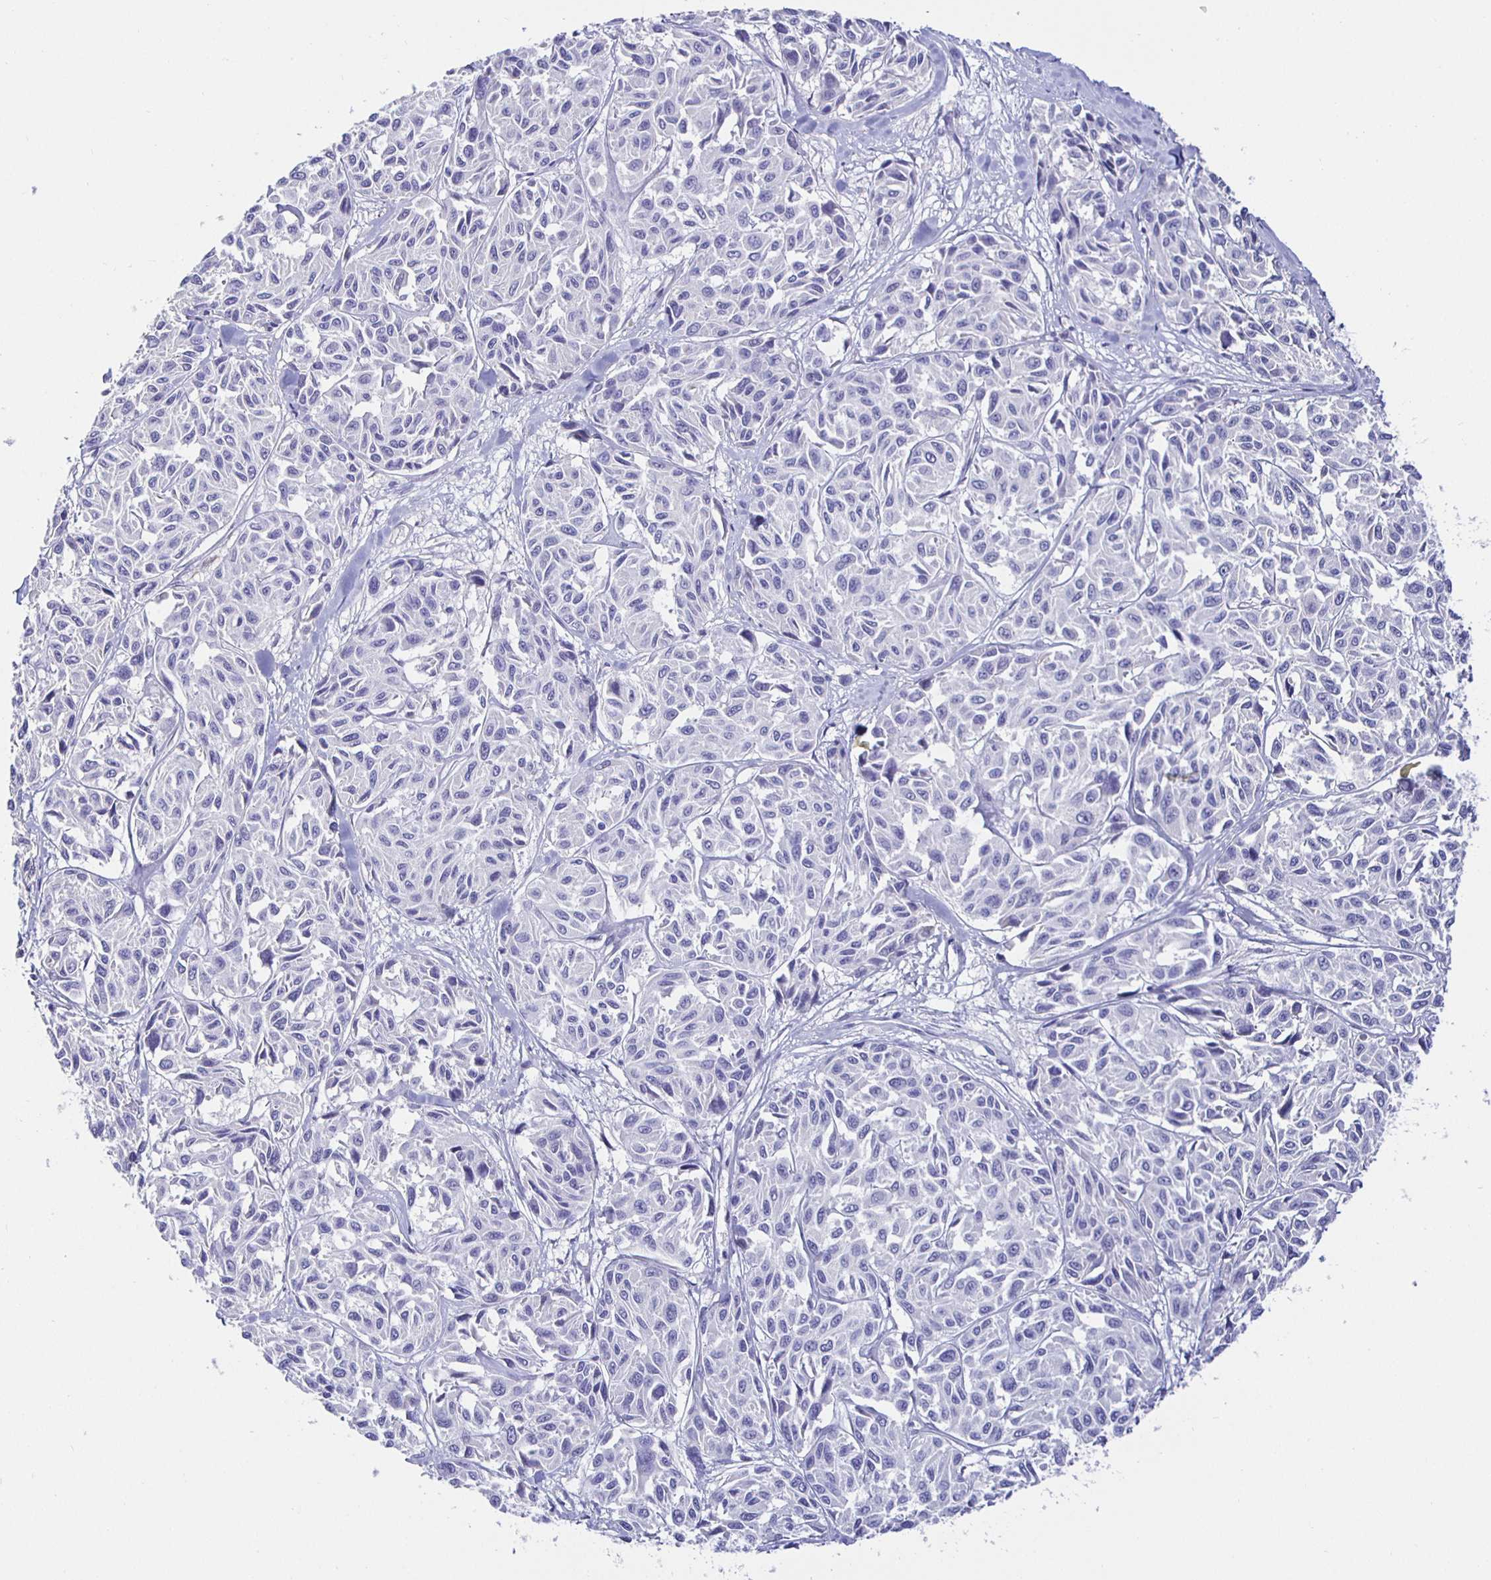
{"staining": {"intensity": "negative", "quantity": "none", "location": "none"}, "tissue": "melanoma", "cell_type": "Tumor cells", "image_type": "cancer", "snomed": [{"axis": "morphology", "description": "Malignant melanoma, NOS"}, {"axis": "topography", "description": "Skin"}], "caption": "High power microscopy image of an immunohistochemistry (IHC) micrograph of malignant melanoma, revealing no significant staining in tumor cells.", "gene": "HSPA4L", "patient": {"sex": "female", "age": 66}}